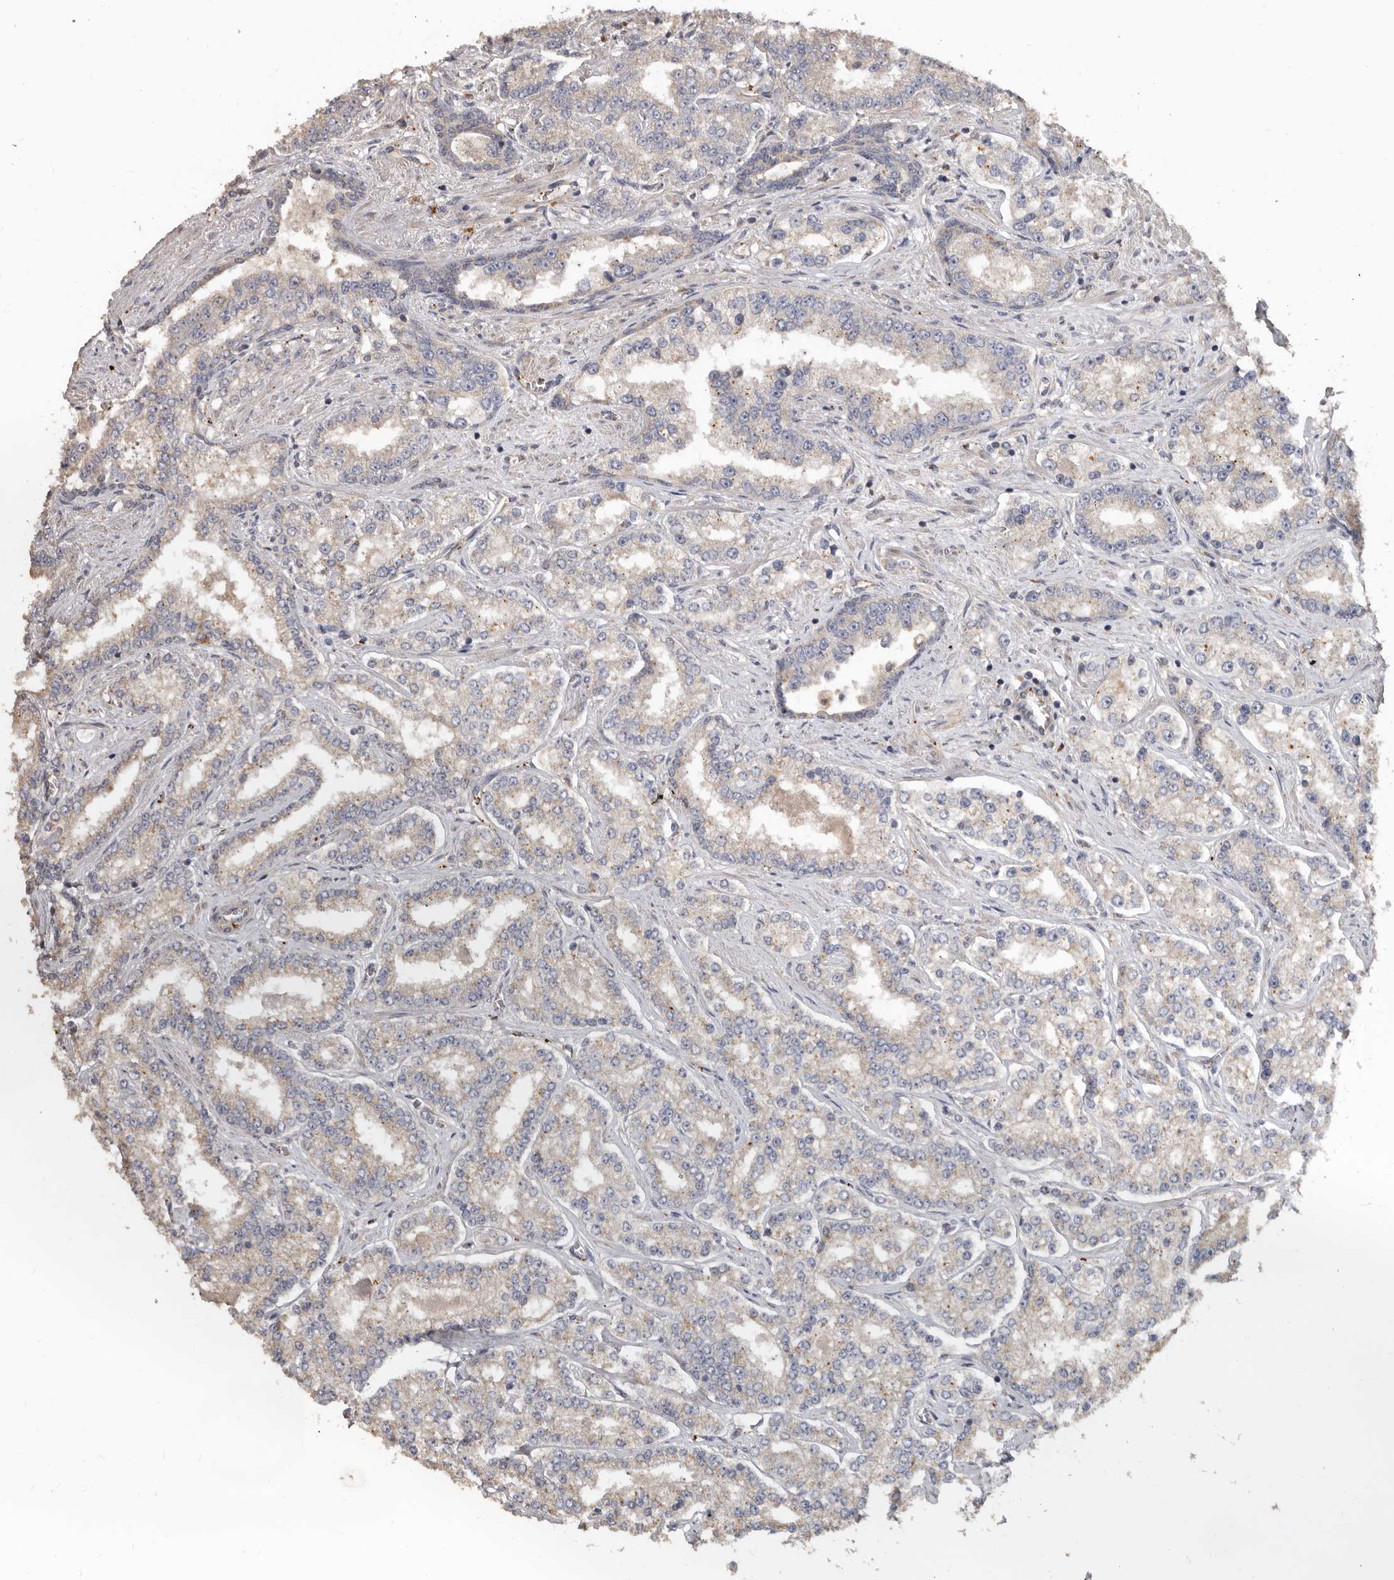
{"staining": {"intensity": "weak", "quantity": "25%-75%", "location": "cytoplasmic/membranous"}, "tissue": "prostate cancer", "cell_type": "Tumor cells", "image_type": "cancer", "snomed": [{"axis": "morphology", "description": "Normal tissue, NOS"}, {"axis": "morphology", "description": "Adenocarcinoma, High grade"}, {"axis": "topography", "description": "Prostate"}], "caption": "Approximately 25%-75% of tumor cells in prostate adenocarcinoma (high-grade) reveal weak cytoplasmic/membranous protein positivity as visualized by brown immunohistochemical staining.", "gene": "FLCN", "patient": {"sex": "male", "age": 83}}